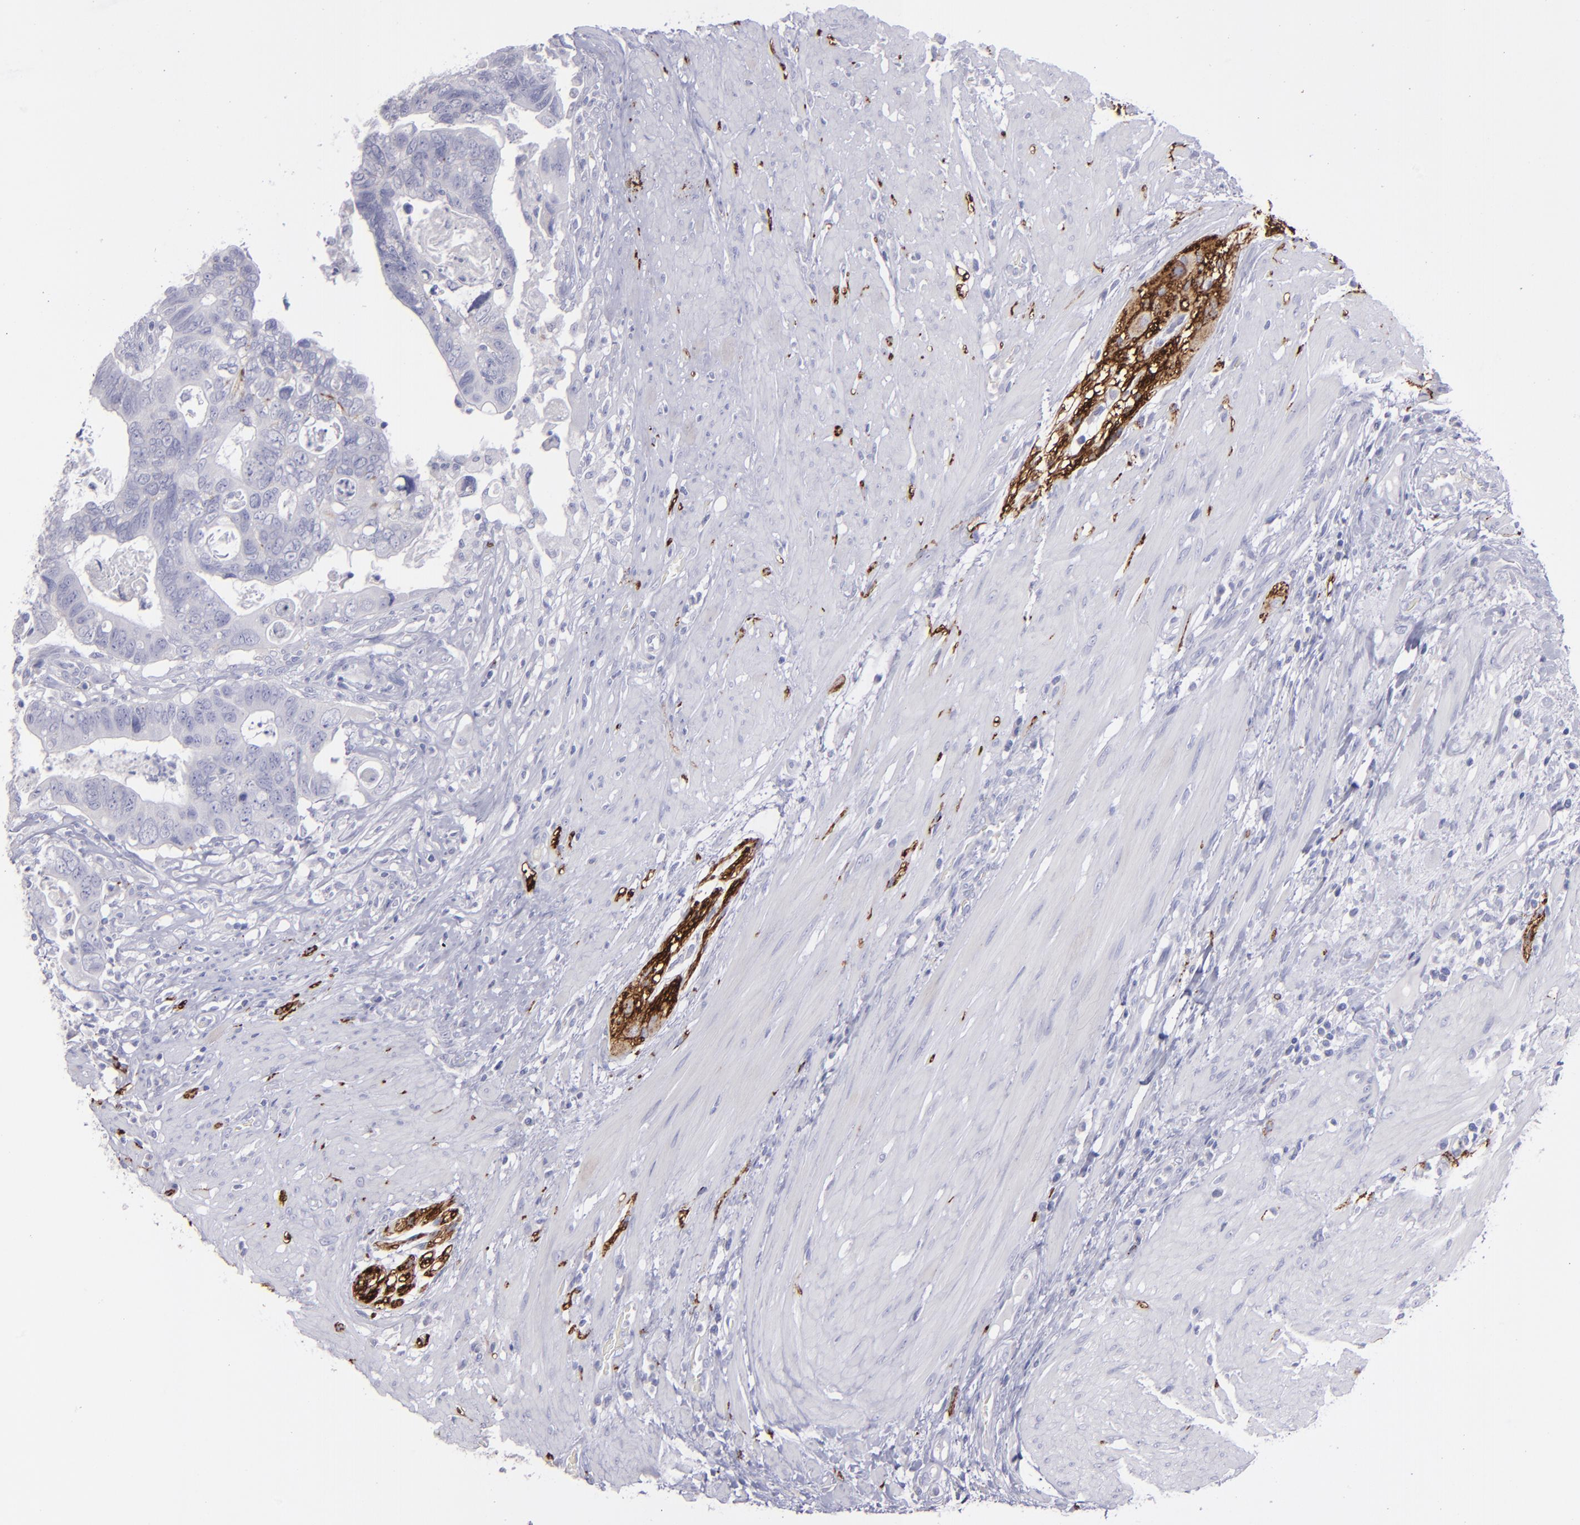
{"staining": {"intensity": "negative", "quantity": "none", "location": "none"}, "tissue": "colorectal cancer", "cell_type": "Tumor cells", "image_type": "cancer", "snomed": [{"axis": "morphology", "description": "Adenocarcinoma, NOS"}, {"axis": "topography", "description": "Rectum"}], "caption": "Immunohistochemical staining of human colorectal cancer demonstrates no significant positivity in tumor cells.", "gene": "SNAP25", "patient": {"sex": "male", "age": 53}}